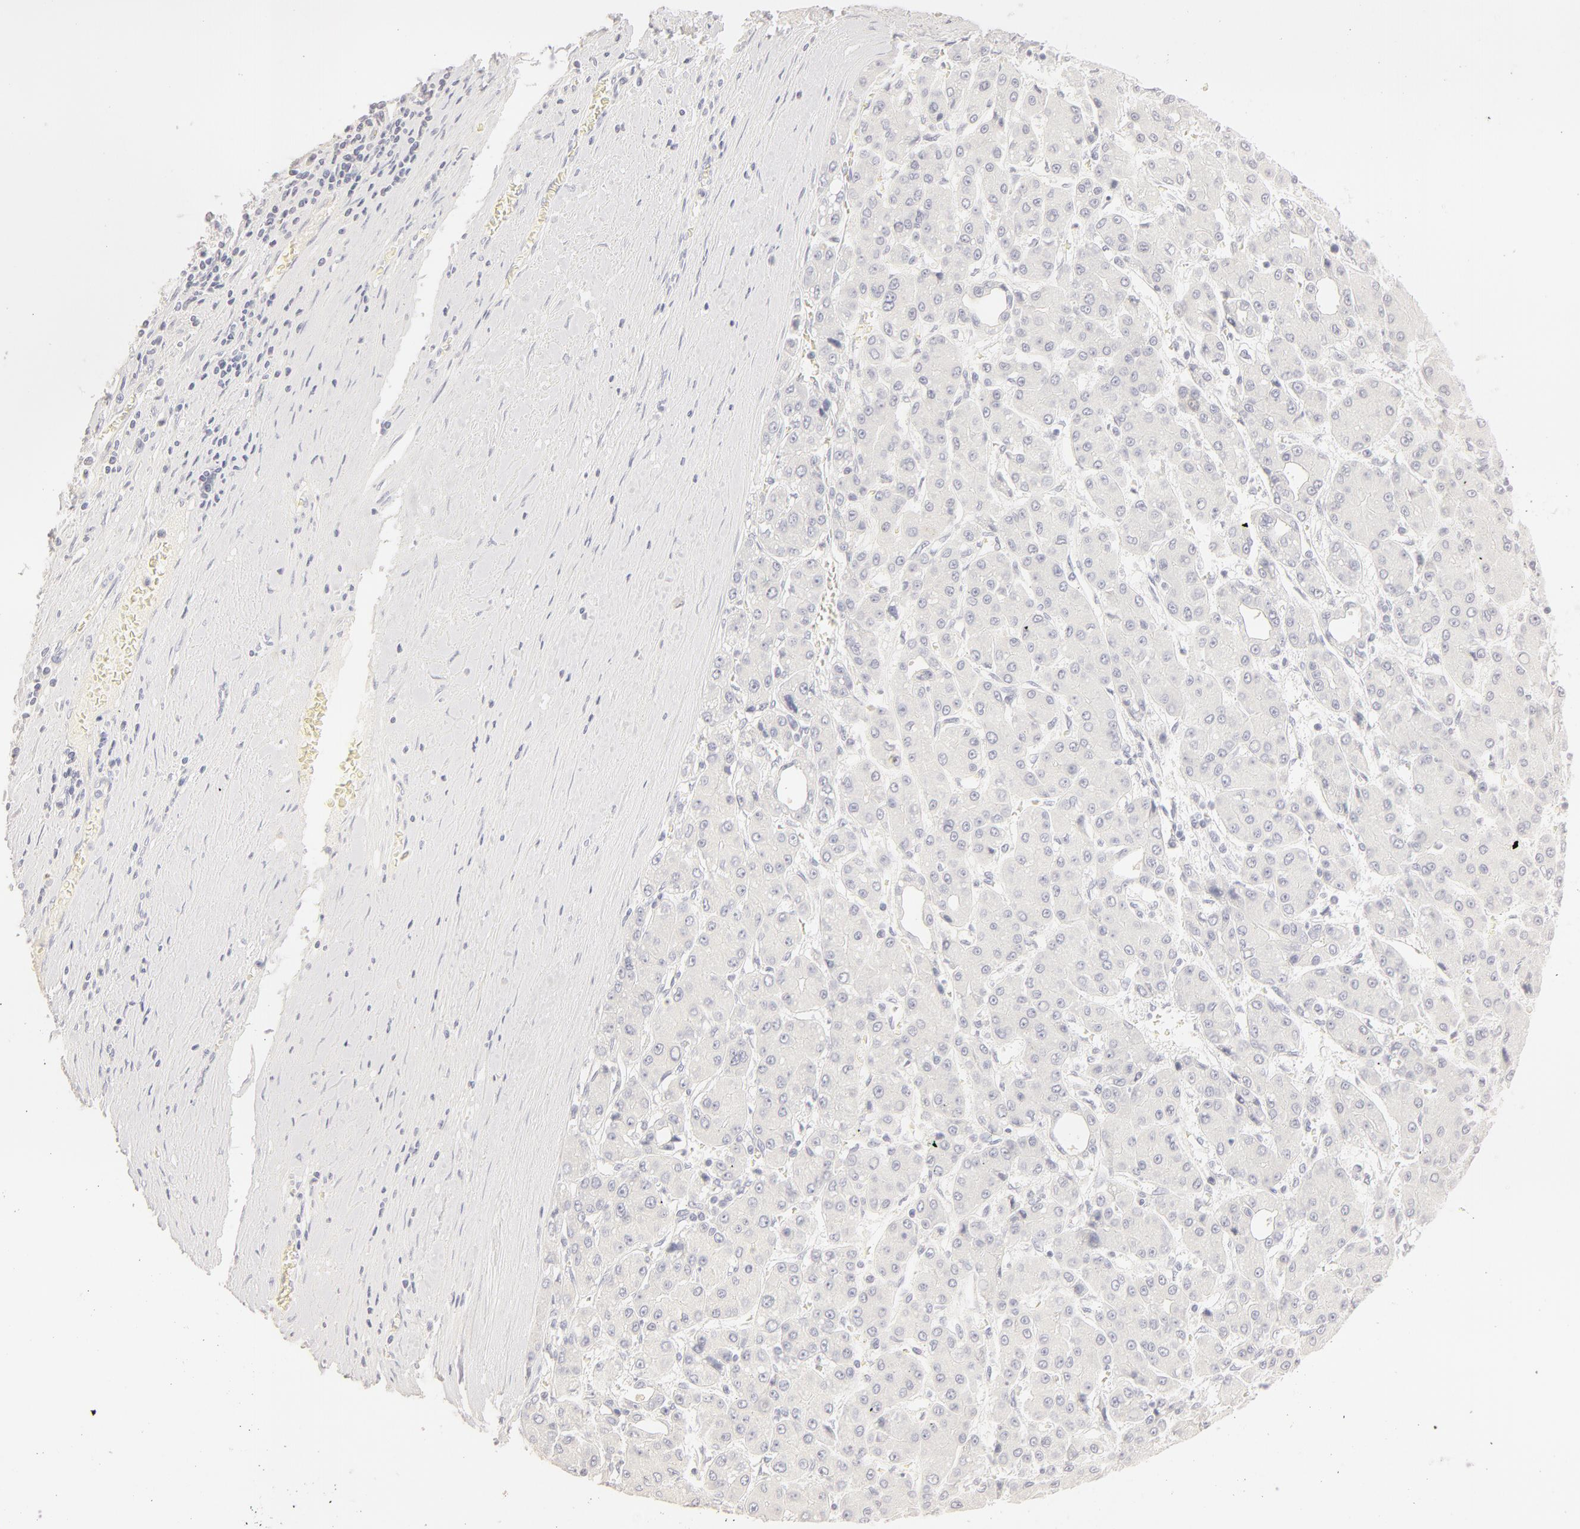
{"staining": {"intensity": "negative", "quantity": "none", "location": "none"}, "tissue": "liver cancer", "cell_type": "Tumor cells", "image_type": "cancer", "snomed": [{"axis": "morphology", "description": "Carcinoma, Hepatocellular, NOS"}, {"axis": "topography", "description": "Liver"}], "caption": "Human hepatocellular carcinoma (liver) stained for a protein using IHC demonstrates no positivity in tumor cells.", "gene": "LGALS7B", "patient": {"sex": "male", "age": 69}}